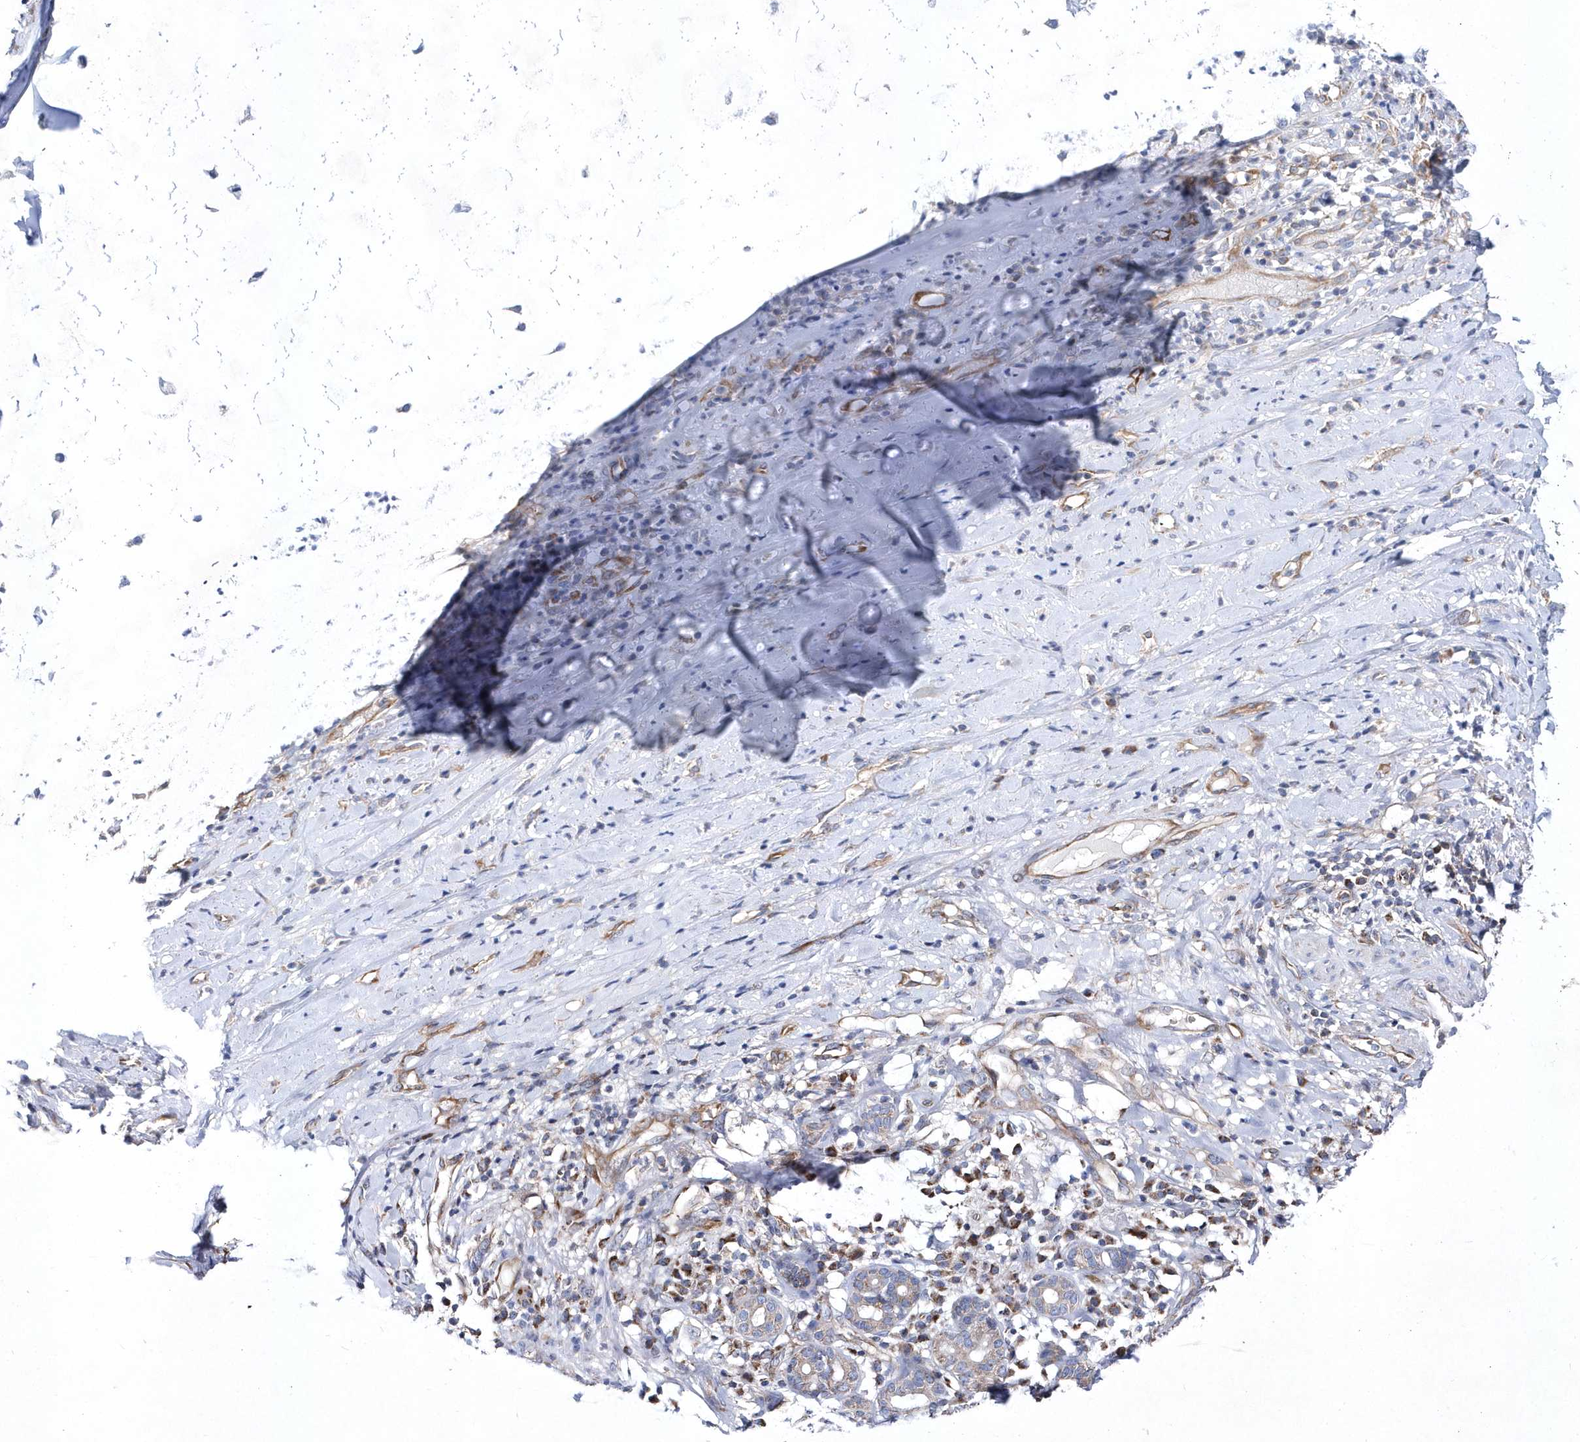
{"staining": {"intensity": "negative", "quantity": "none", "location": "none"}, "tissue": "soft tissue", "cell_type": "Chondrocytes", "image_type": "normal", "snomed": [{"axis": "morphology", "description": "Normal tissue, NOS"}, {"axis": "morphology", "description": "Basal cell carcinoma"}, {"axis": "topography", "description": "Cartilage tissue"}, {"axis": "topography", "description": "Nasopharynx"}, {"axis": "topography", "description": "Oral tissue"}], "caption": "Immunohistochemical staining of benign human soft tissue reveals no significant staining in chondrocytes.", "gene": "JKAMP", "patient": {"sex": "female", "age": 77}}